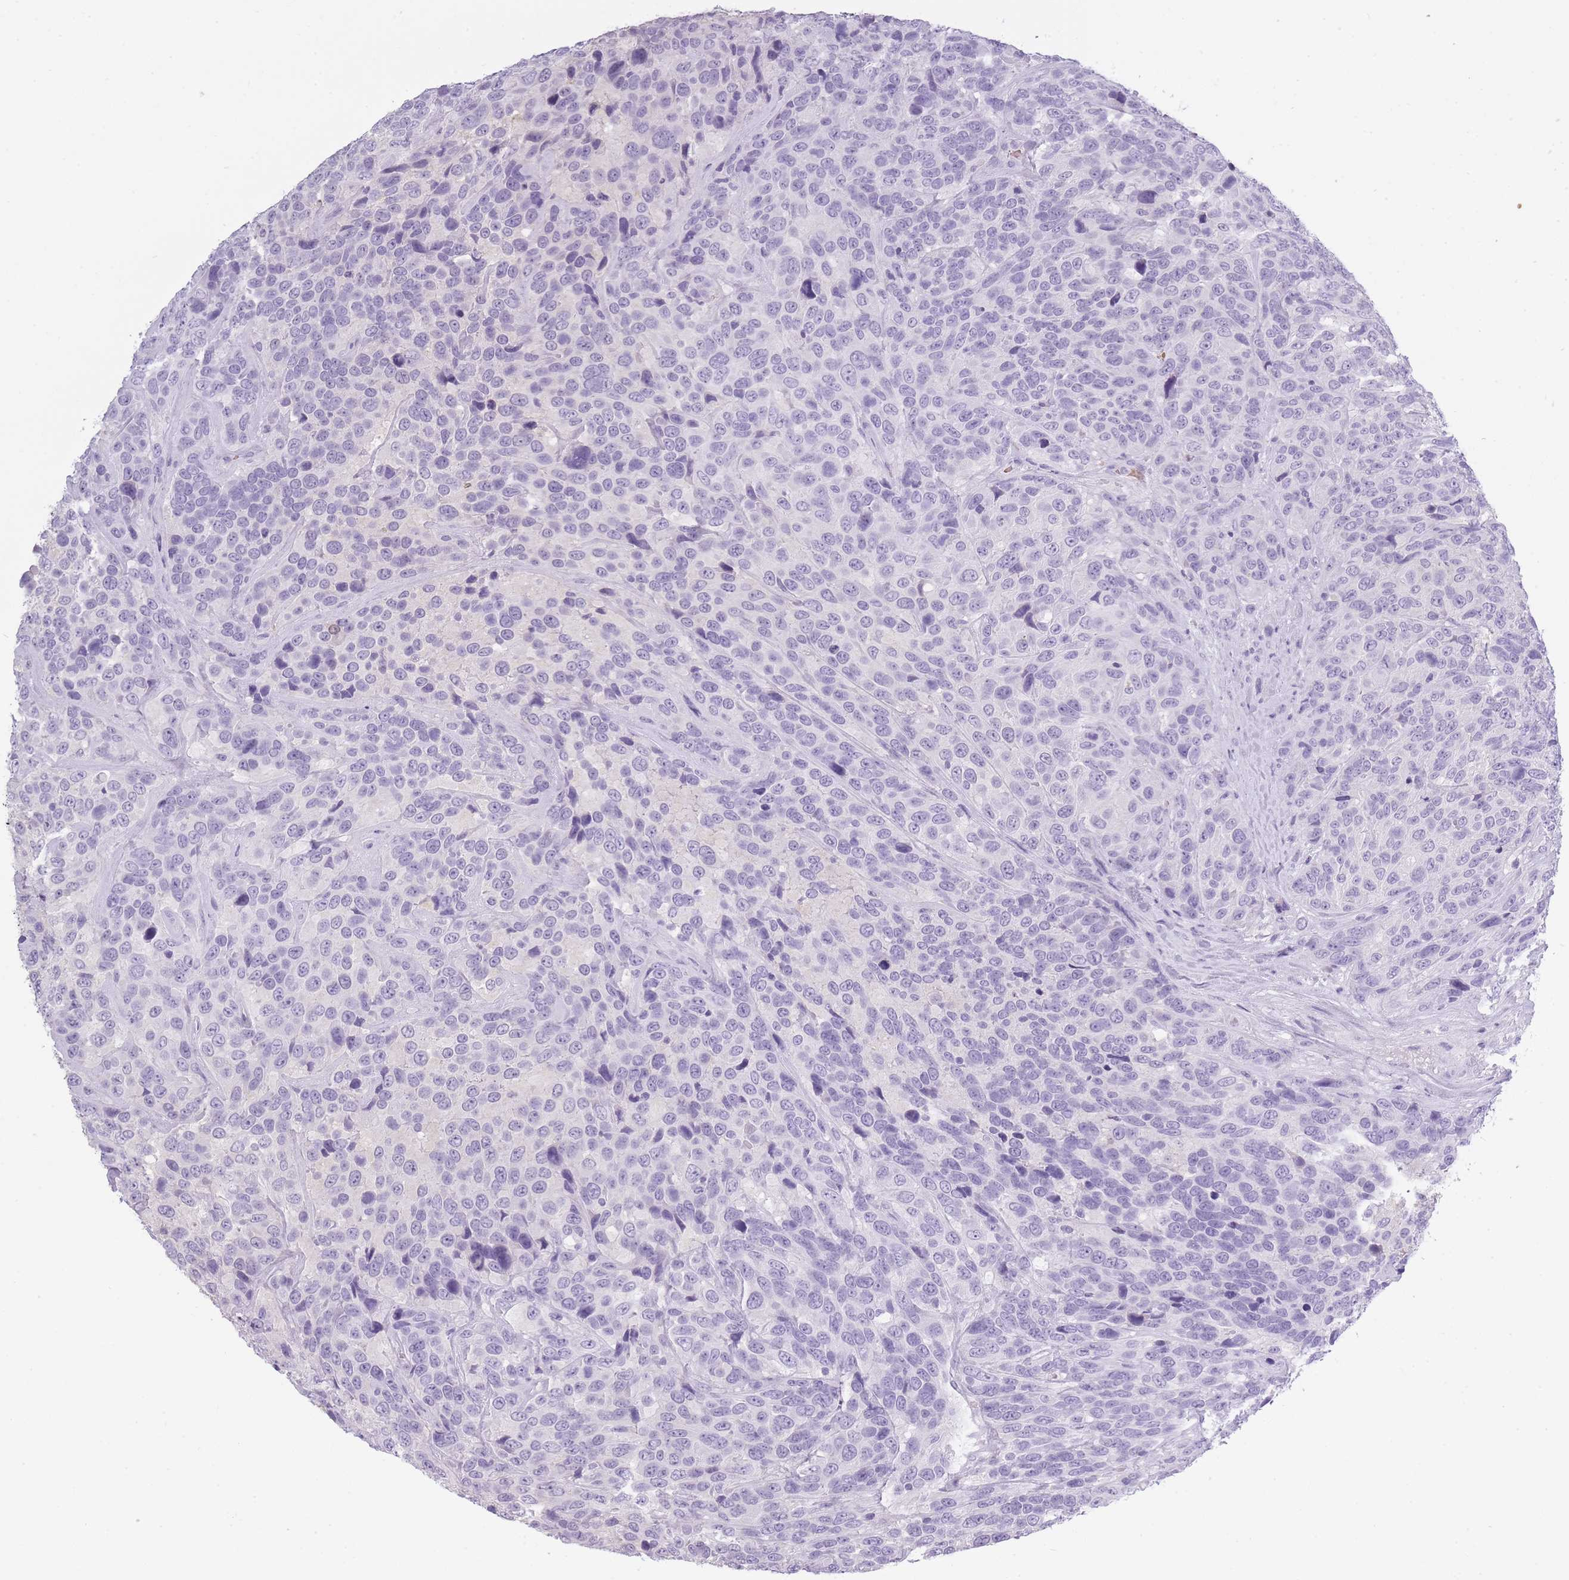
{"staining": {"intensity": "negative", "quantity": "none", "location": "none"}, "tissue": "urothelial cancer", "cell_type": "Tumor cells", "image_type": "cancer", "snomed": [{"axis": "morphology", "description": "Urothelial carcinoma, High grade"}, {"axis": "topography", "description": "Urinary bladder"}], "caption": "High magnification brightfield microscopy of urothelial cancer stained with DAB (brown) and counterstained with hematoxylin (blue): tumor cells show no significant expression. (DAB (3,3'-diaminobenzidine) IHC with hematoxylin counter stain).", "gene": "OR7C1", "patient": {"sex": "female", "age": 70}}